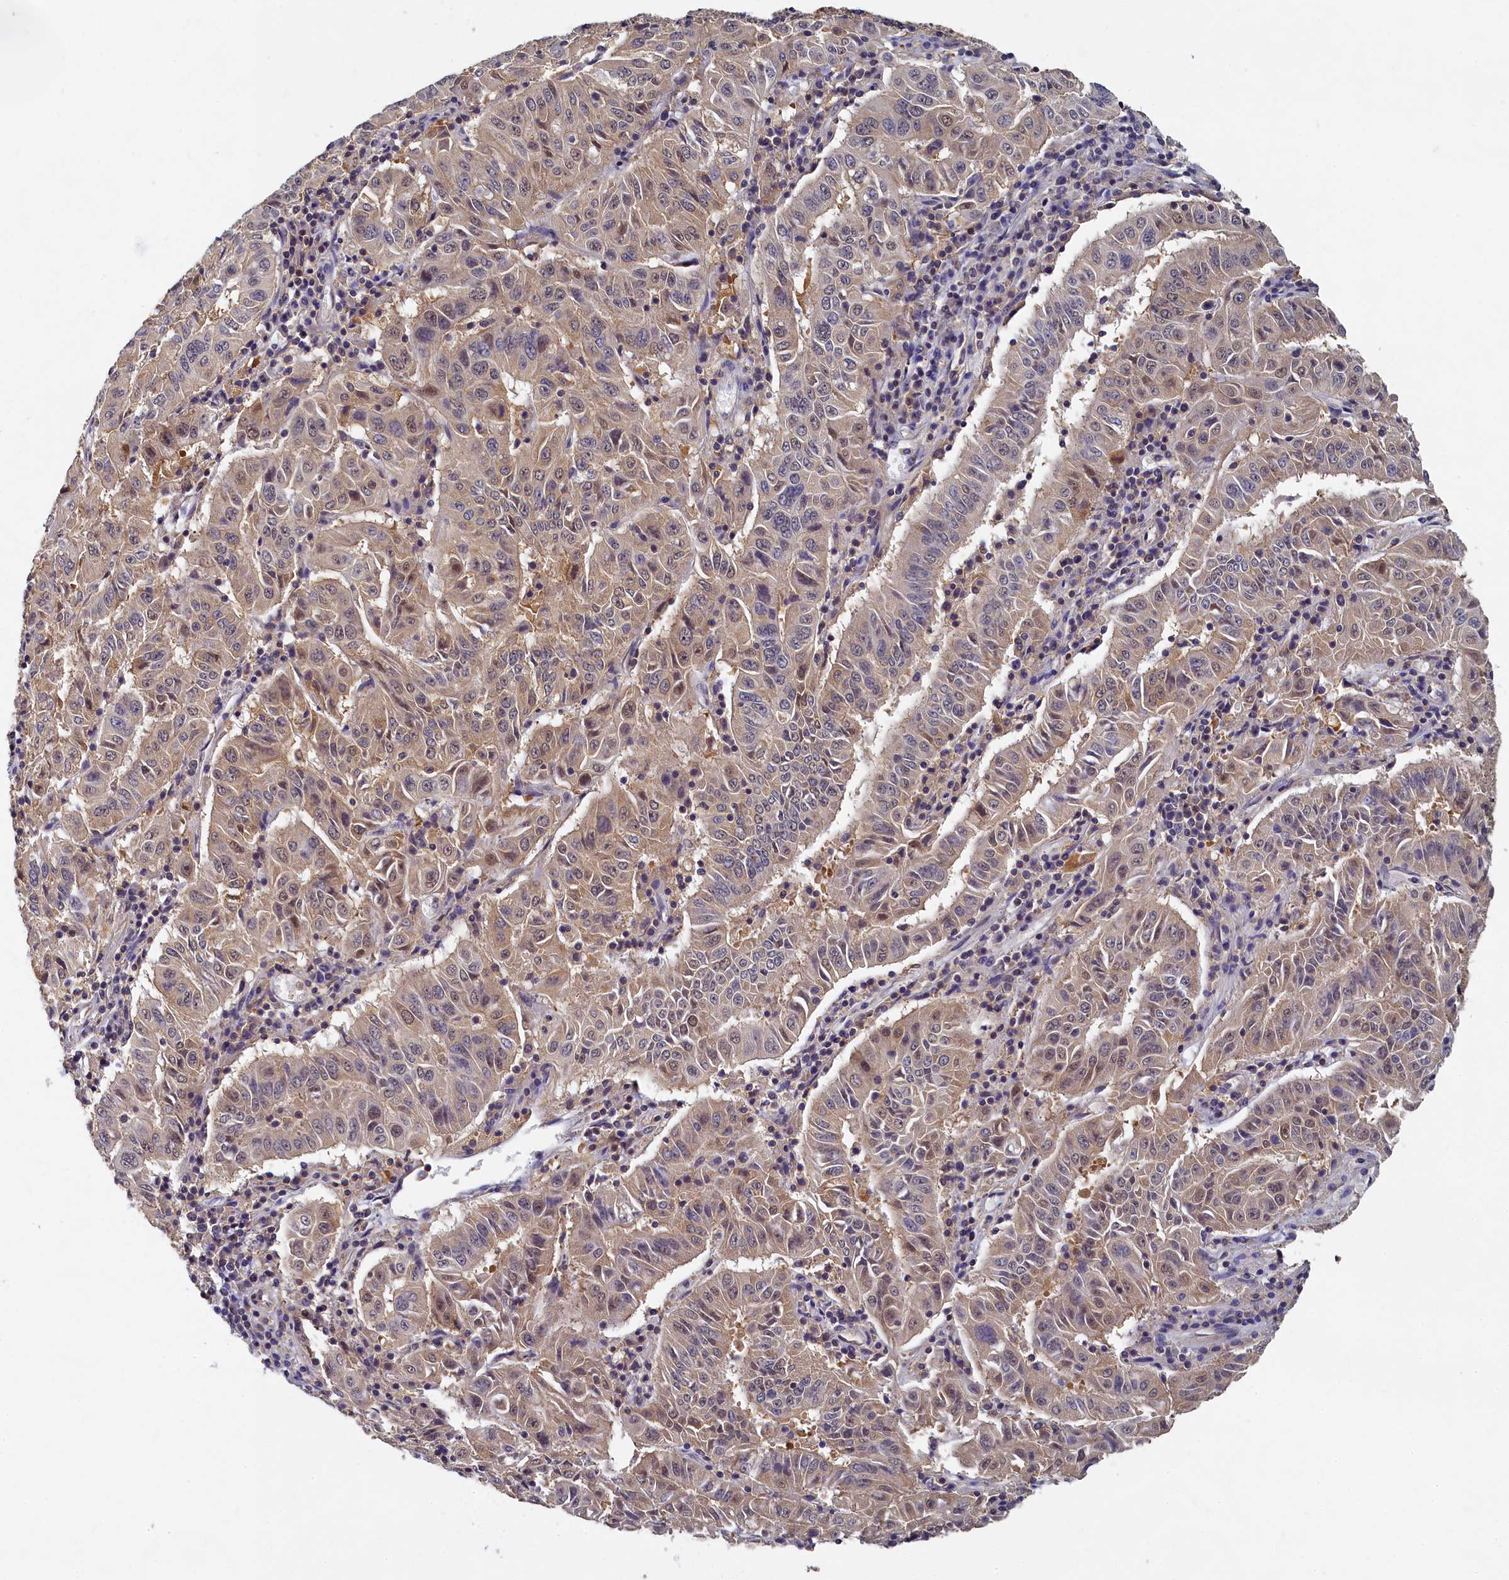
{"staining": {"intensity": "weak", "quantity": "25%-75%", "location": "cytoplasmic/membranous,nuclear"}, "tissue": "pancreatic cancer", "cell_type": "Tumor cells", "image_type": "cancer", "snomed": [{"axis": "morphology", "description": "Adenocarcinoma, NOS"}, {"axis": "topography", "description": "Pancreas"}], "caption": "Adenocarcinoma (pancreatic) stained with DAB (3,3'-diaminobenzidine) immunohistochemistry demonstrates low levels of weak cytoplasmic/membranous and nuclear positivity in approximately 25%-75% of tumor cells.", "gene": "TBCB", "patient": {"sex": "male", "age": 63}}